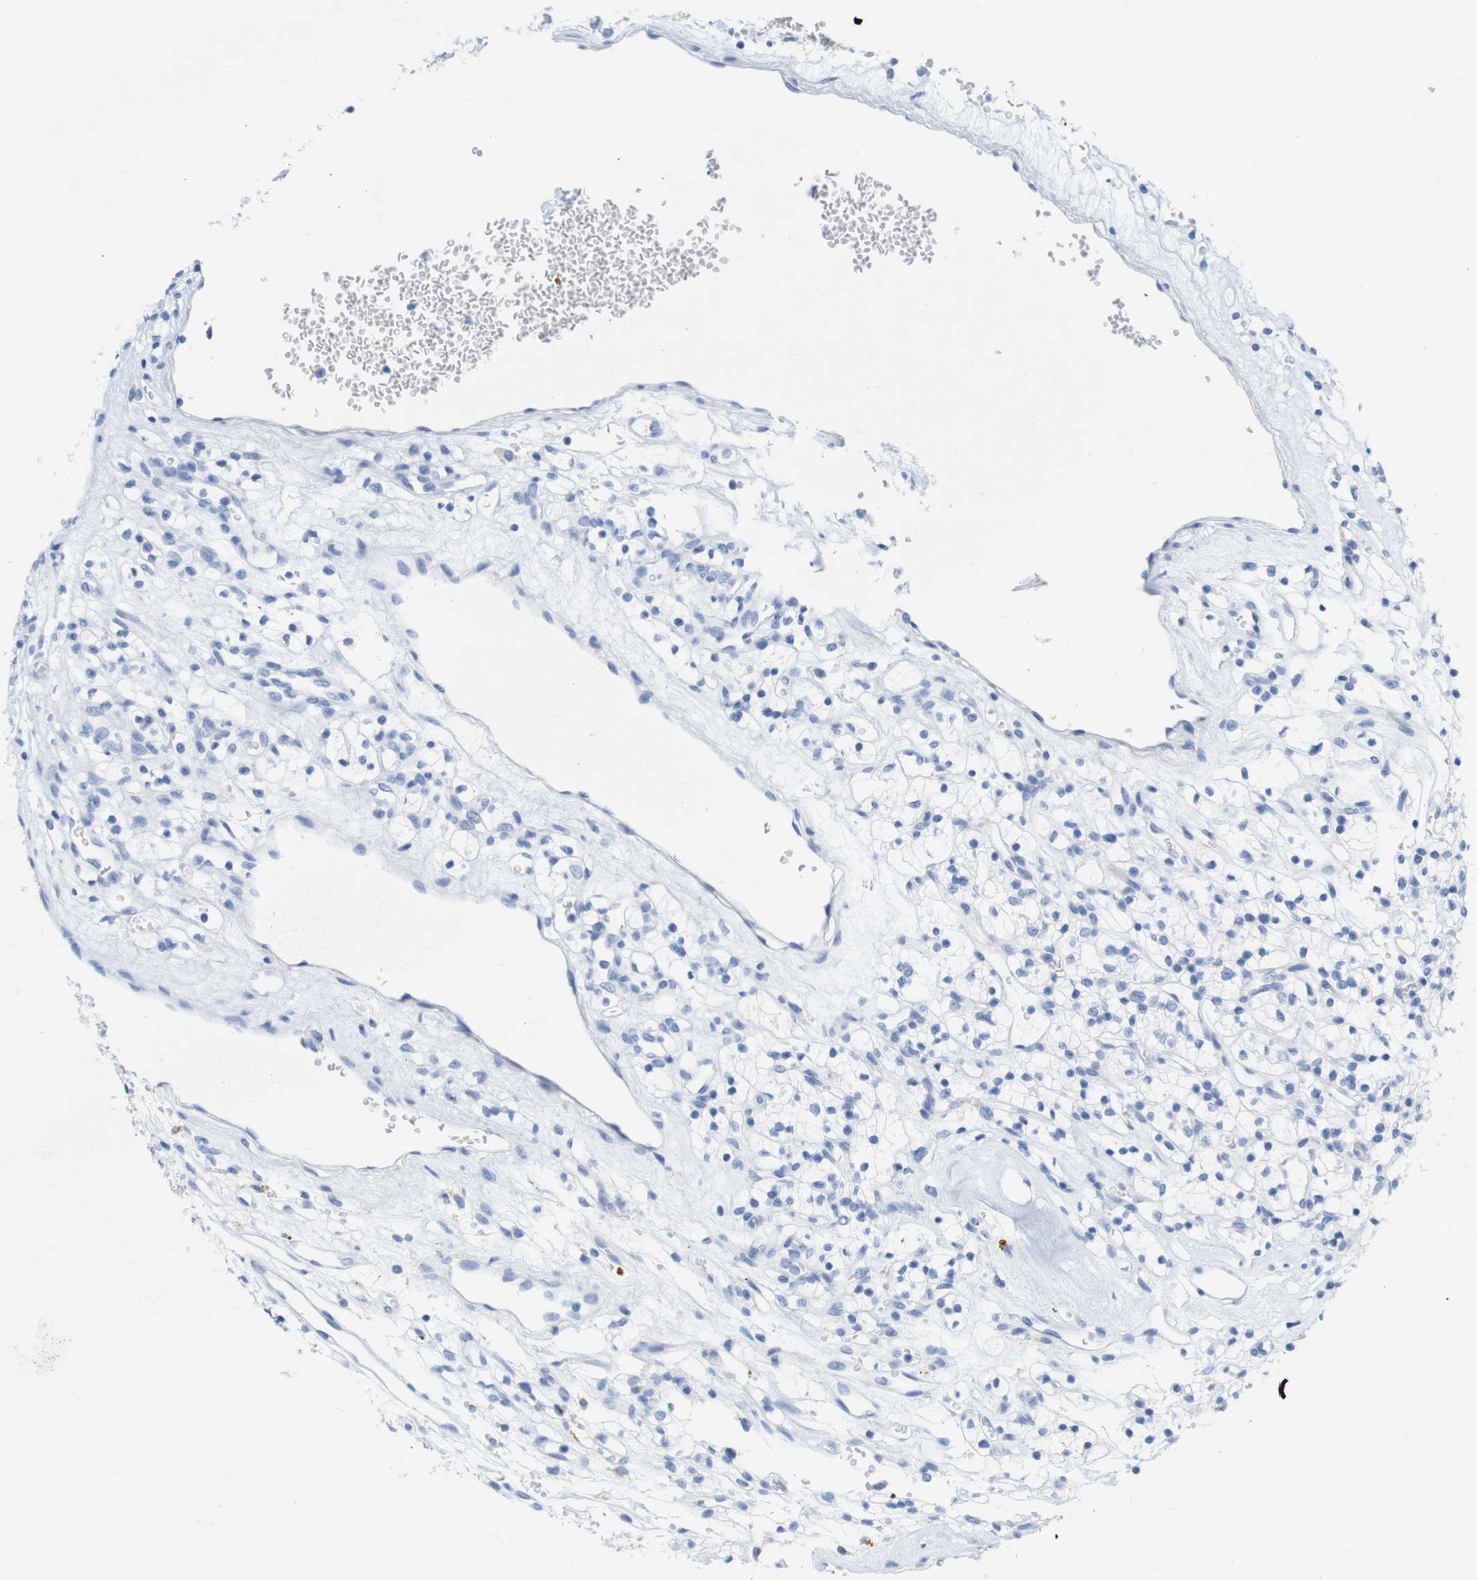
{"staining": {"intensity": "negative", "quantity": "none", "location": "none"}, "tissue": "renal cancer", "cell_type": "Tumor cells", "image_type": "cancer", "snomed": [{"axis": "morphology", "description": "Adenocarcinoma, NOS"}, {"axis": "topography", "description": "Kidney"}], "caption": "The IHC photomicrograph has no significant staining in tumor cells of renal adenocarcinoma tissue.", "gene": "LAG3", "patient": {"sex": "female", "age": 57}}